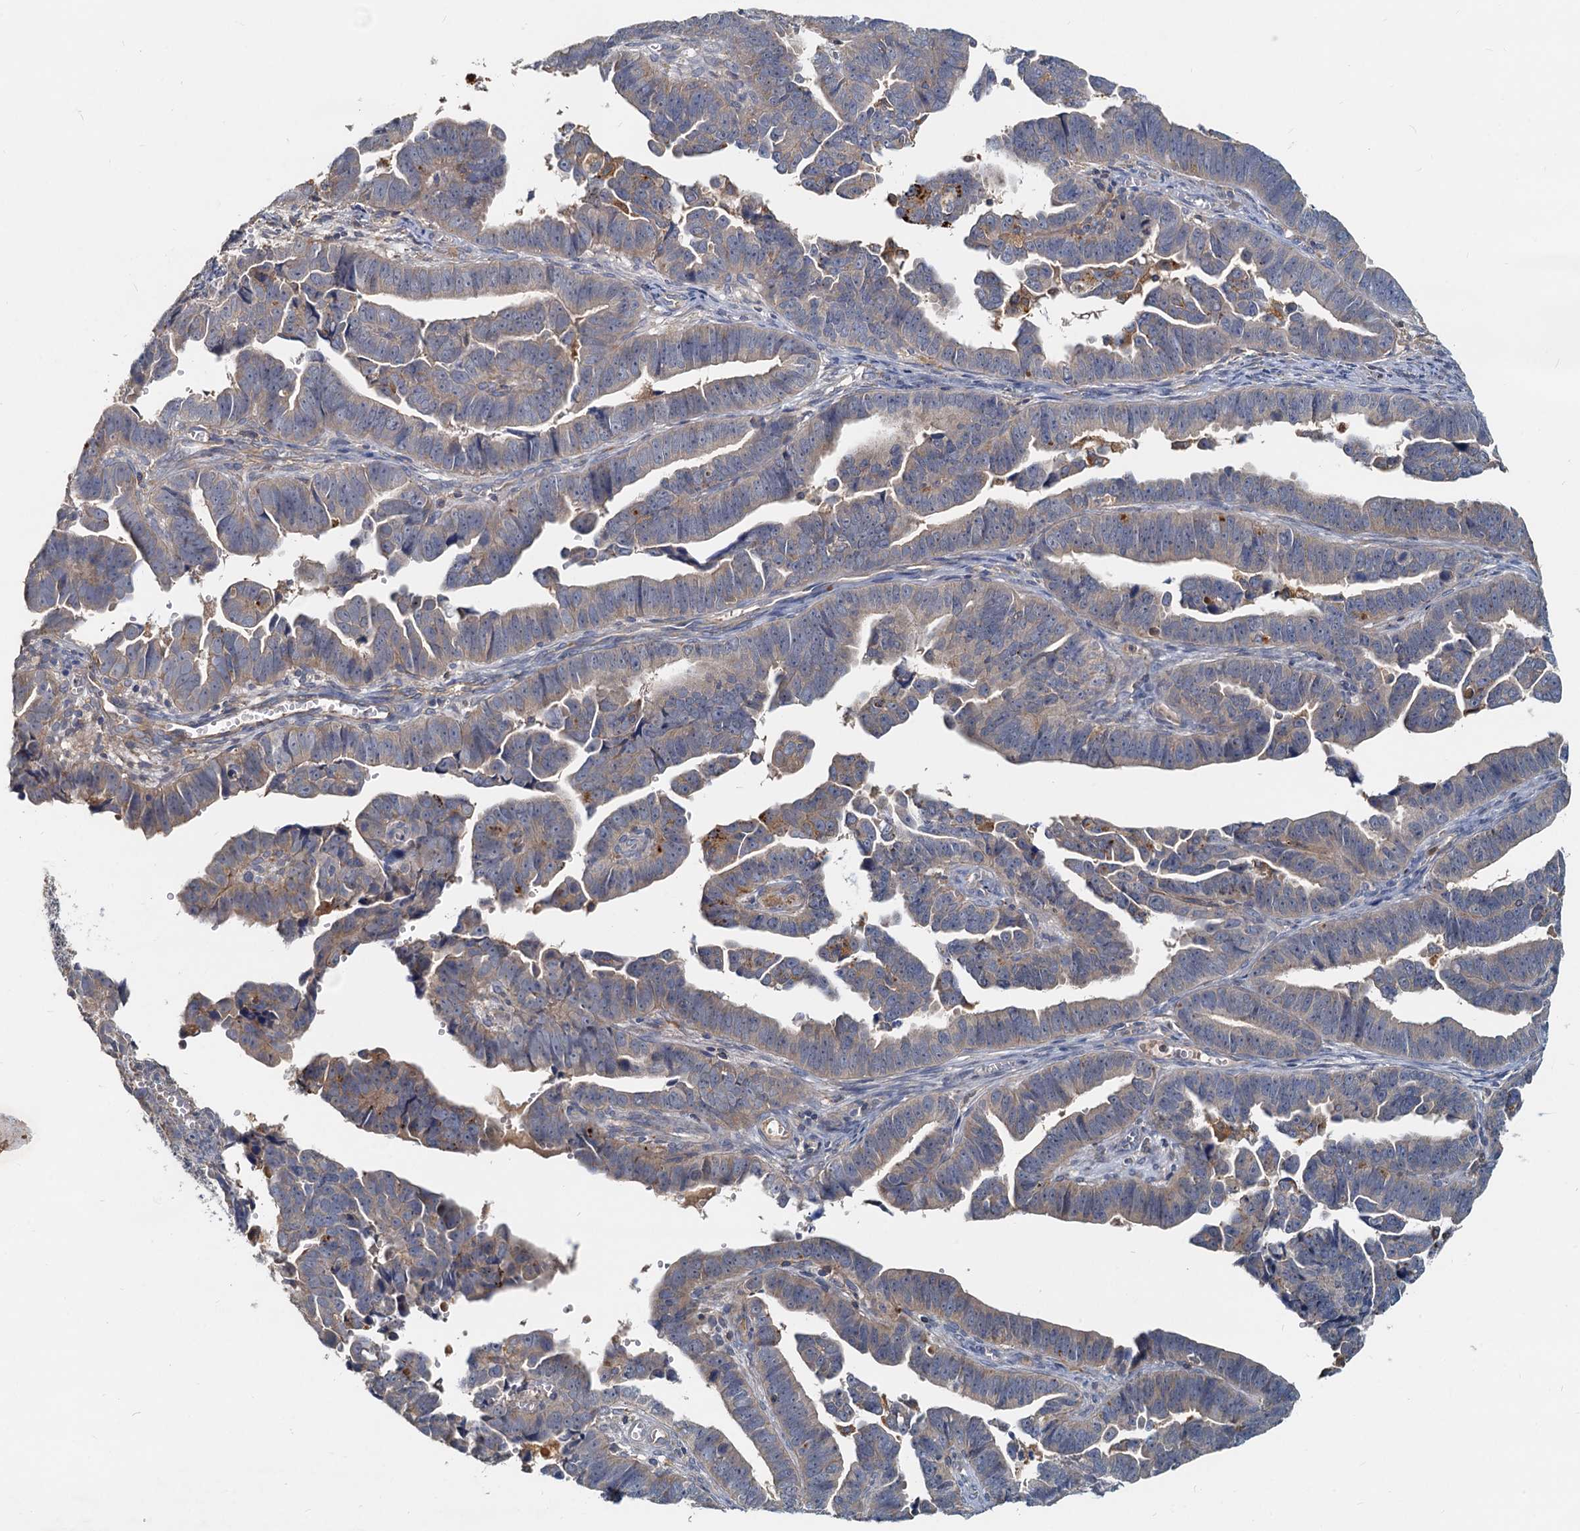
{"staining": {"intensity": "weak", "quantity": ">75%", "location": "cytoplasmic/membranous"}, "tissue": "endometrial cancer", "cell_type": "Tumor cells", "image_type": "cancer", "snomed": [{"axis": "morphology", "description": "Adenocarcinoma, NOS"}, {"axis": "topography", "description": "Endometrium"}], "caption": "Tumor cells reveal weak cytoplasmic/membranous expression in approximately >75% of cells in adenocarcinoma (endometrial).", "gene": "TOLLIP", "patient": {"sex": "female", "age": 75}}